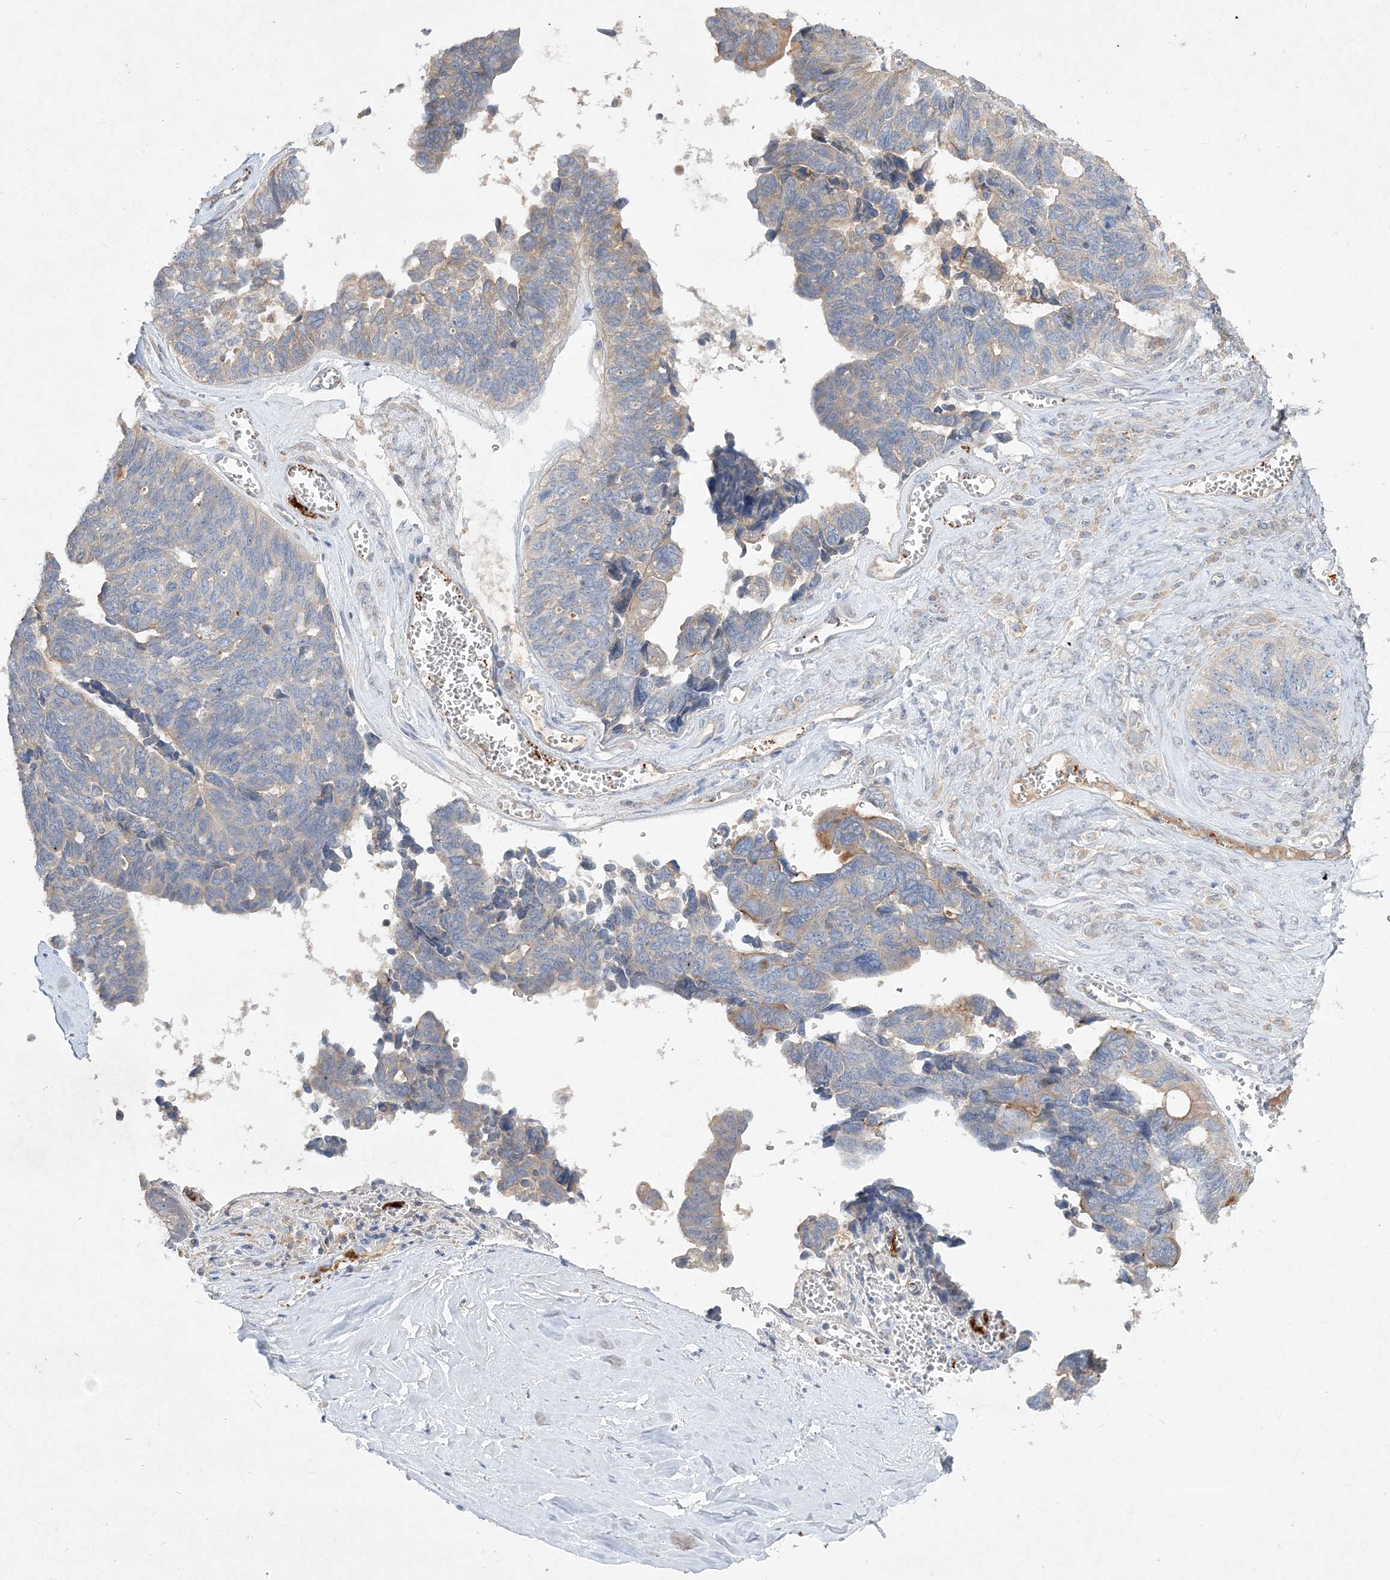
{"staining": {"intensity": "weak", "quantity": "<25%", "location": "cytoplasmic/membranous"}, "tissue": "ovarian cancer", "cell_type": "Tumor cells", "image_type": "cancer", "snomed": [{"axis": "morphology", "description": "Cystadenocarcinoma, serous, NOS"}, {"axis": "topography", "description": "Ovary"}], "caption": "Protein analysis of serous cystadenocarcinoma (ovarian) reveals no significant expression in tumor cells.", "gene": "ADCK2", "patient": {"sex": "female", "age": 79}}